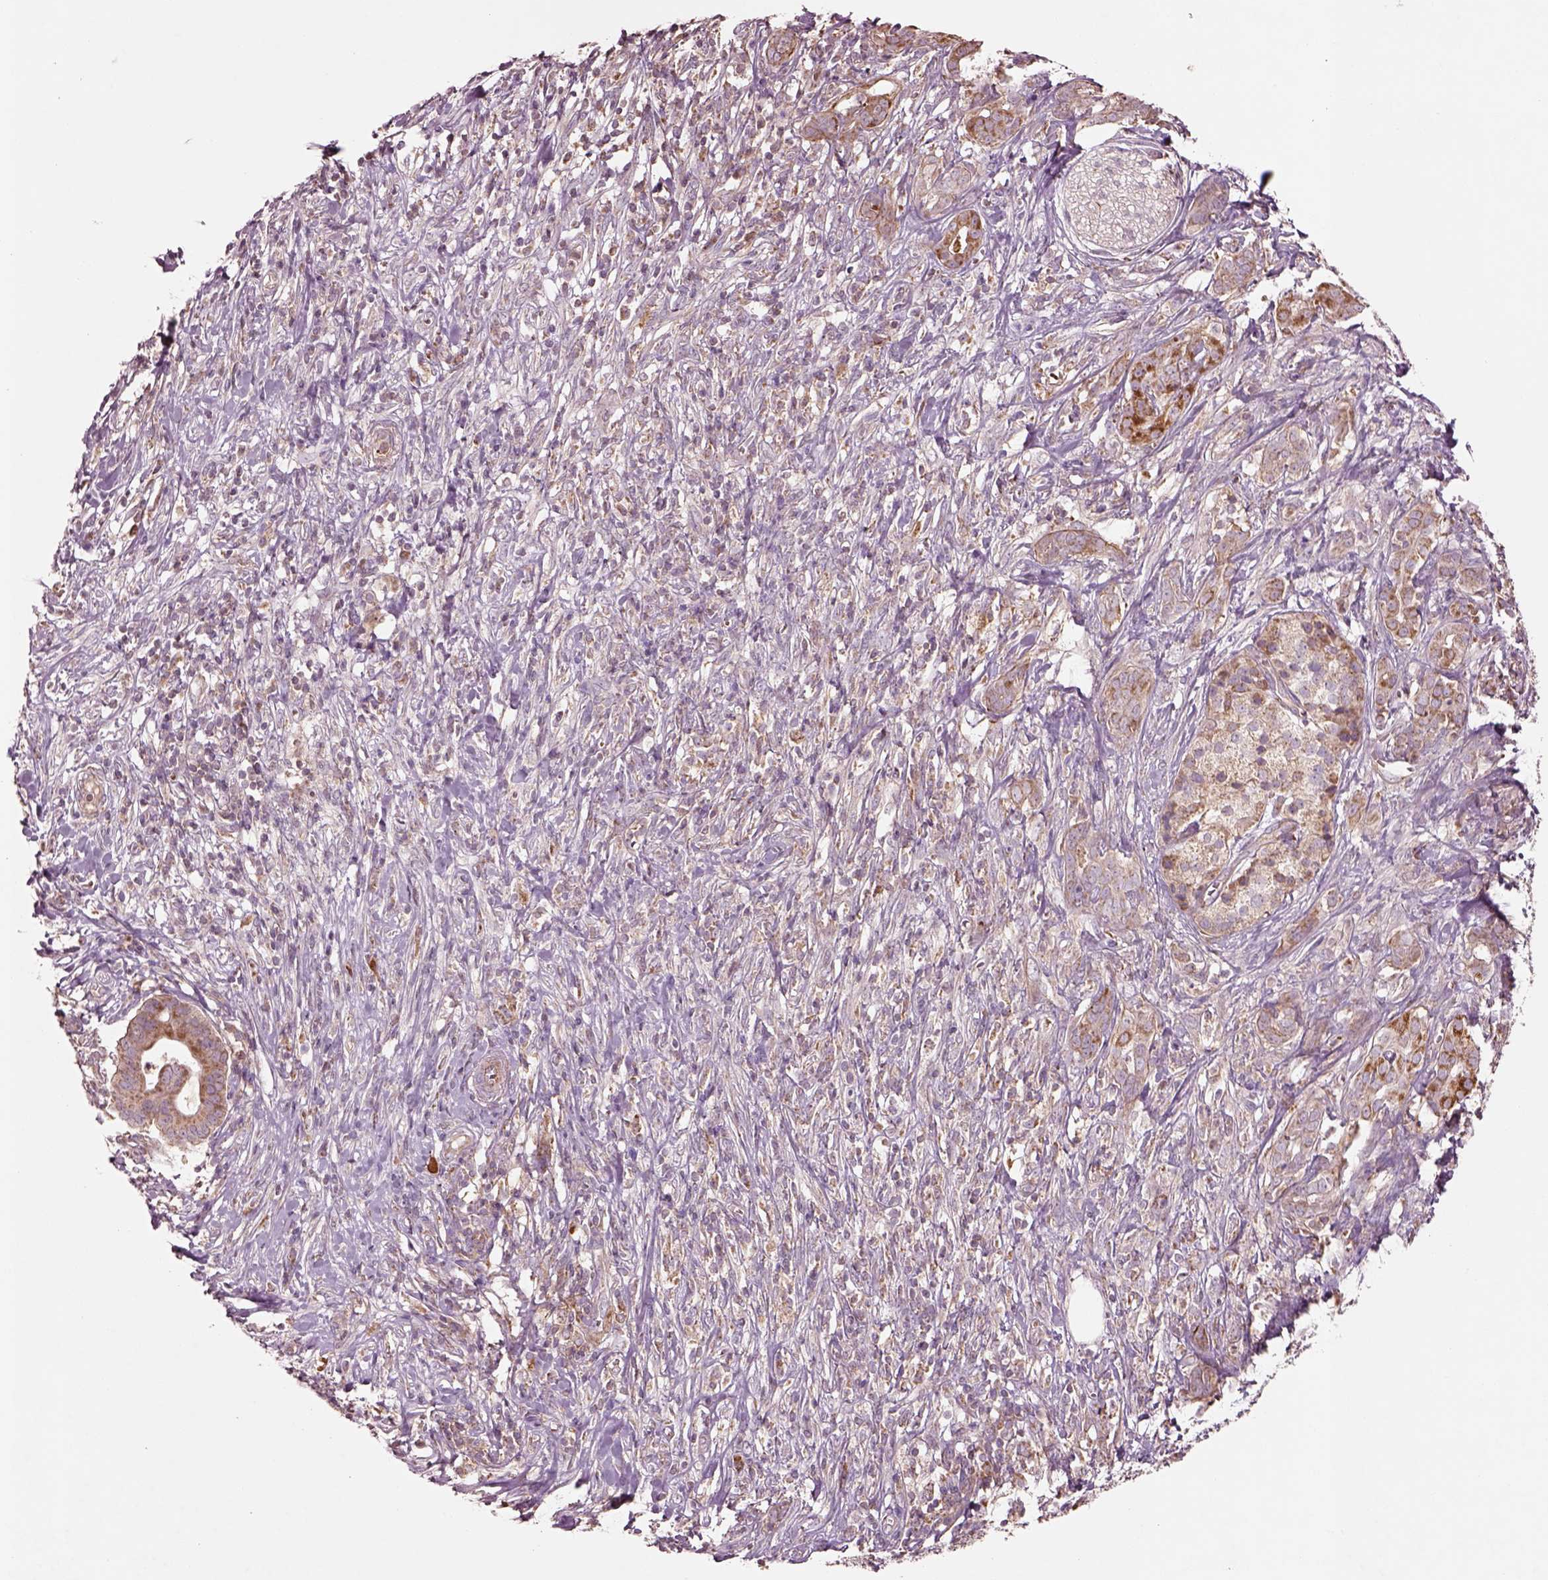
{"staining": {"intensity": "moderate", "quantity": ">75%", "location": "cytoplasmic/membranous"}, "tissue": "pancreatic cancer", "cell_type": "Tumor cells", "image_type": "cancer", "snomed": [{"axis": "morphology", "description": "Adenocarcinoma, NOS"}, {"axis": "topography", "description": "Pancreas"}], "caption": "Immunohistochemistry (IHC) staining of adenocarcinoma (pancreatic), which reveals medium levels of moderate cytoplasmic/membranous staining in approximately >75% of tumor cells indicating moderate cytoplasmic/membranous protein expression. The staining was performed using DAB (brown) for protein detection and nuclei were counterstained in hematoxylin (blue).", "gene": "SLC25A5", "patient": {"sex": "male", "age": 61}}